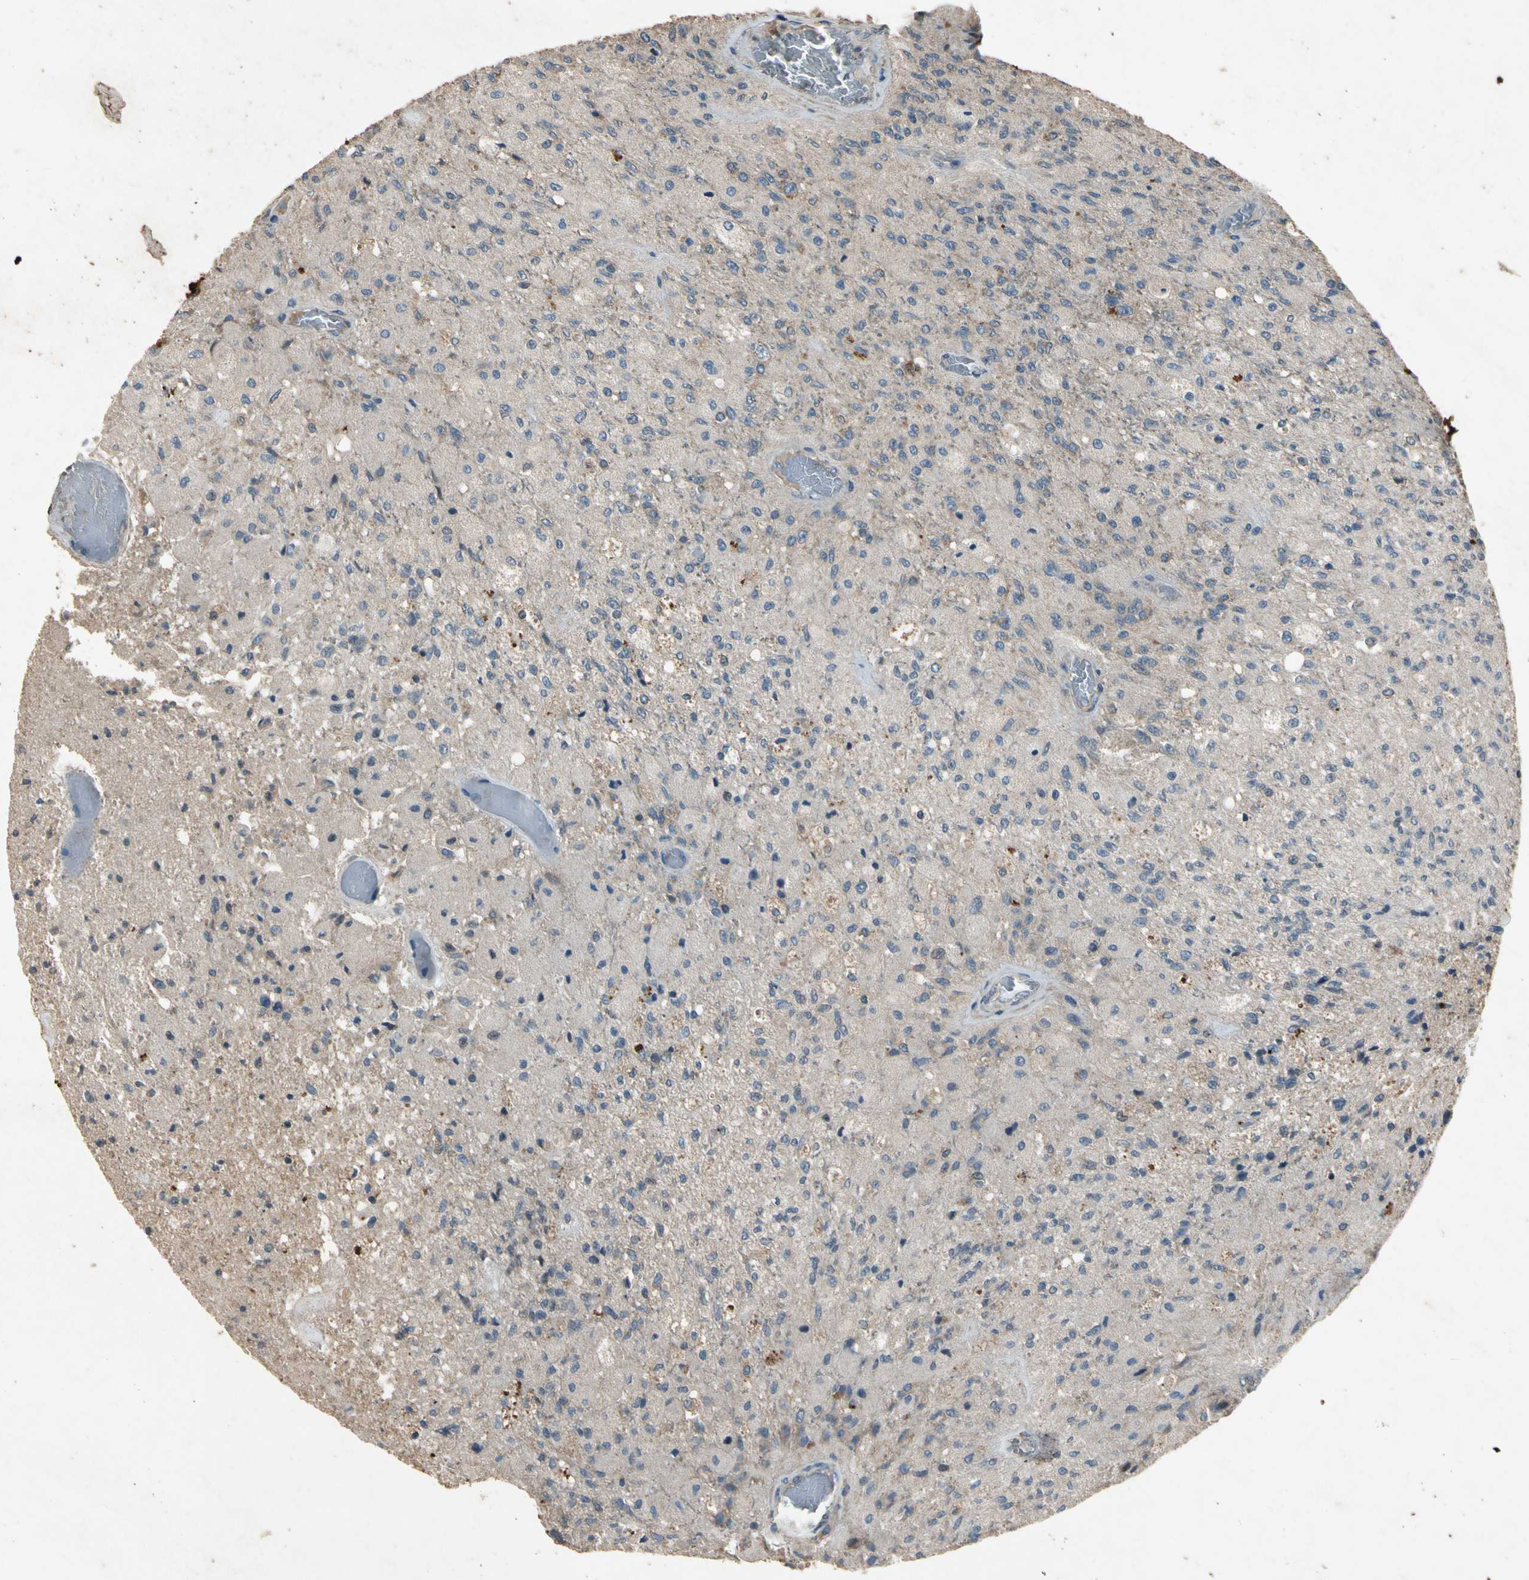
{"staining": {"intensity": "weak", "quantity": "<25%", "location": "cytoplasmic/membranous"}, "tissue": "glioma", "cell_type": "Tumor cells", "image_type": "cancer", "snomed": [{"axis": "morphology", "description": "Normal tissue, NOS"}, {"axis": "morphology", "description": "Glioma, malignant, High grade"}, {"axis": "topography", "description": "Cerebral cortex"}], "caption": "An image of human glioma is negative for staining in tumor cells. The staining was performed using DAB (3,3'-diaminobenzidine) to visualize the protein expression in brown, while the nuclei were stained in blue with hematoxylin (Magnification: 20x).", "gene": "GPLD1", "patient": {"sex": "male", "age": 77}}